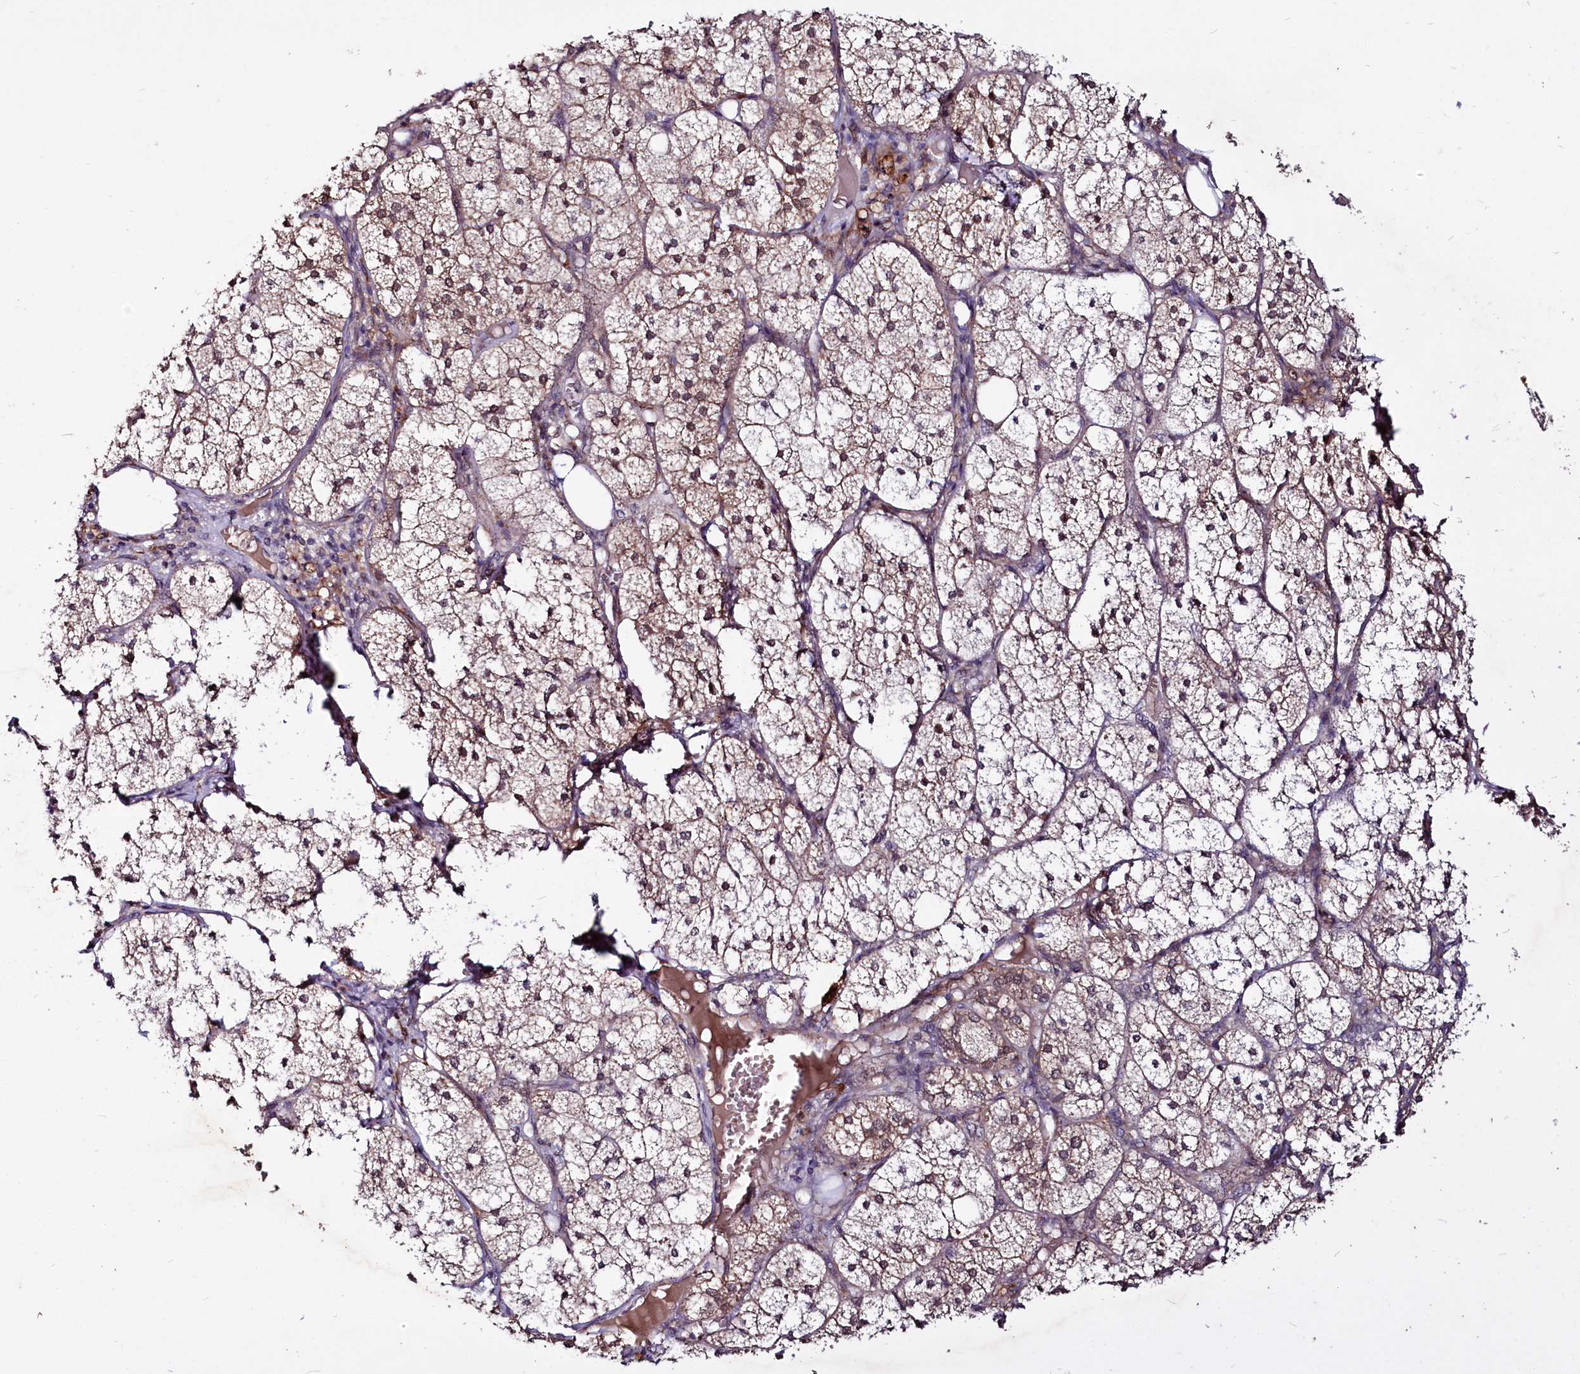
{"staining": {"intensity": "moderate", "quantity": "25%-75%", "location": "cytoplasmic/membranous,nuclear"}, "tissue": "adrenal gland", "cell_type": "Glandular cells", "image_type": "normal", "snomed": [{"axis": "morphology", "description": "Normal tissue, NOS"}, {"axis": "topography", "description": "Adrenal gland"}], "caption": "The image shows a brown stain indicating the presence of a protein in the cytoplasmic/membranous,nuclear of glandular cells in adrenal gland.", "gene": "UBE3A", "patient": {"sex": "female", "age": 61}}